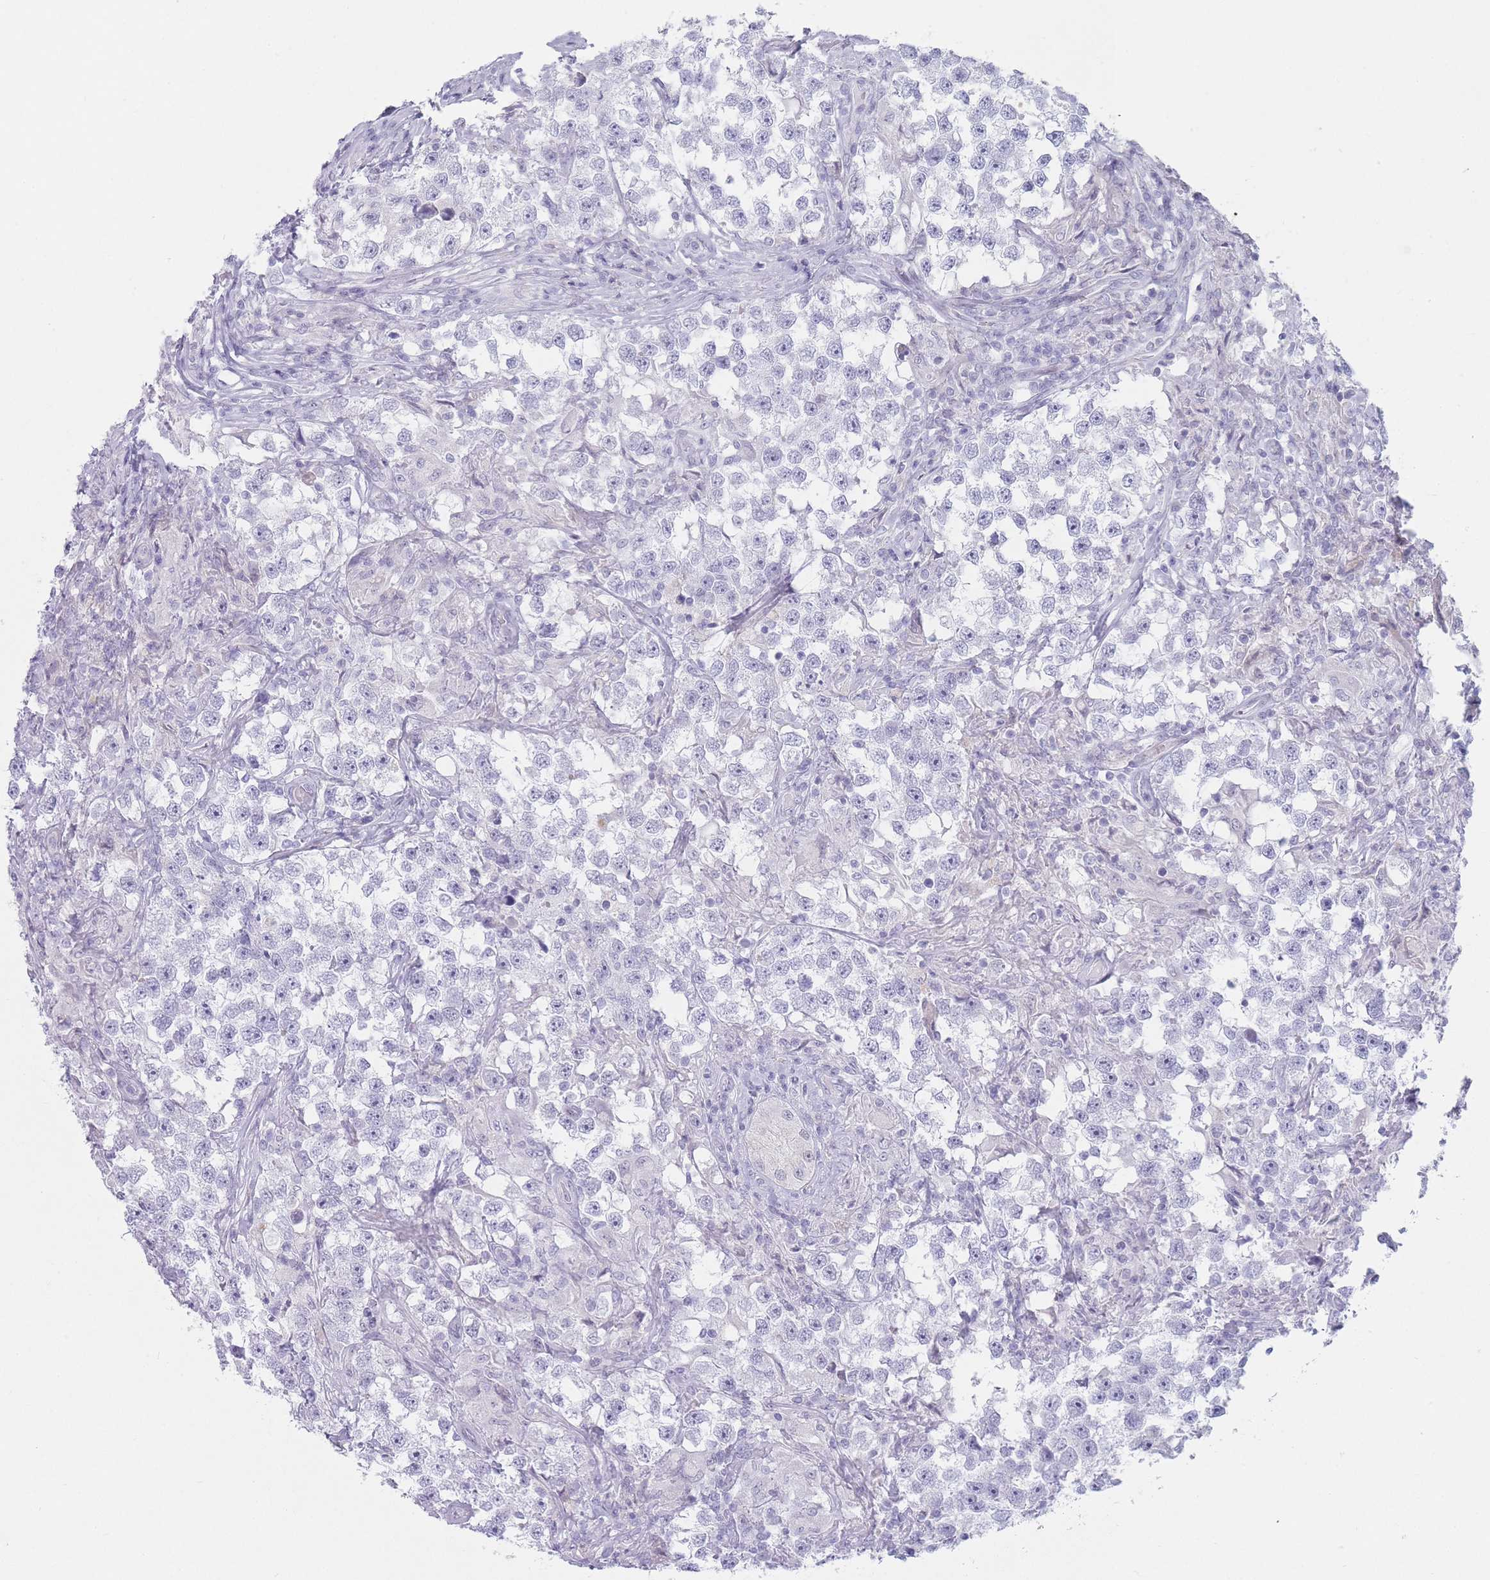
{"staining": {"intensity": "negative", "quantity": "none", "location": "none"}, "tissue": "testis cancer", "cell_type": "Tumor cells", "image_type": "cancer", "snomed": [{"axis": "morphology", "description": "Seminoma, NOS"}, {"axis": "topography", "description": "Testis"}], "caption": "A high-resolution micrograph shows IHC staining of seminoma (testis), which demonstrates no significant positivity in tumor cells.", "gene": "IFNA6", "patient": {"sex": "male", "age": 46}}